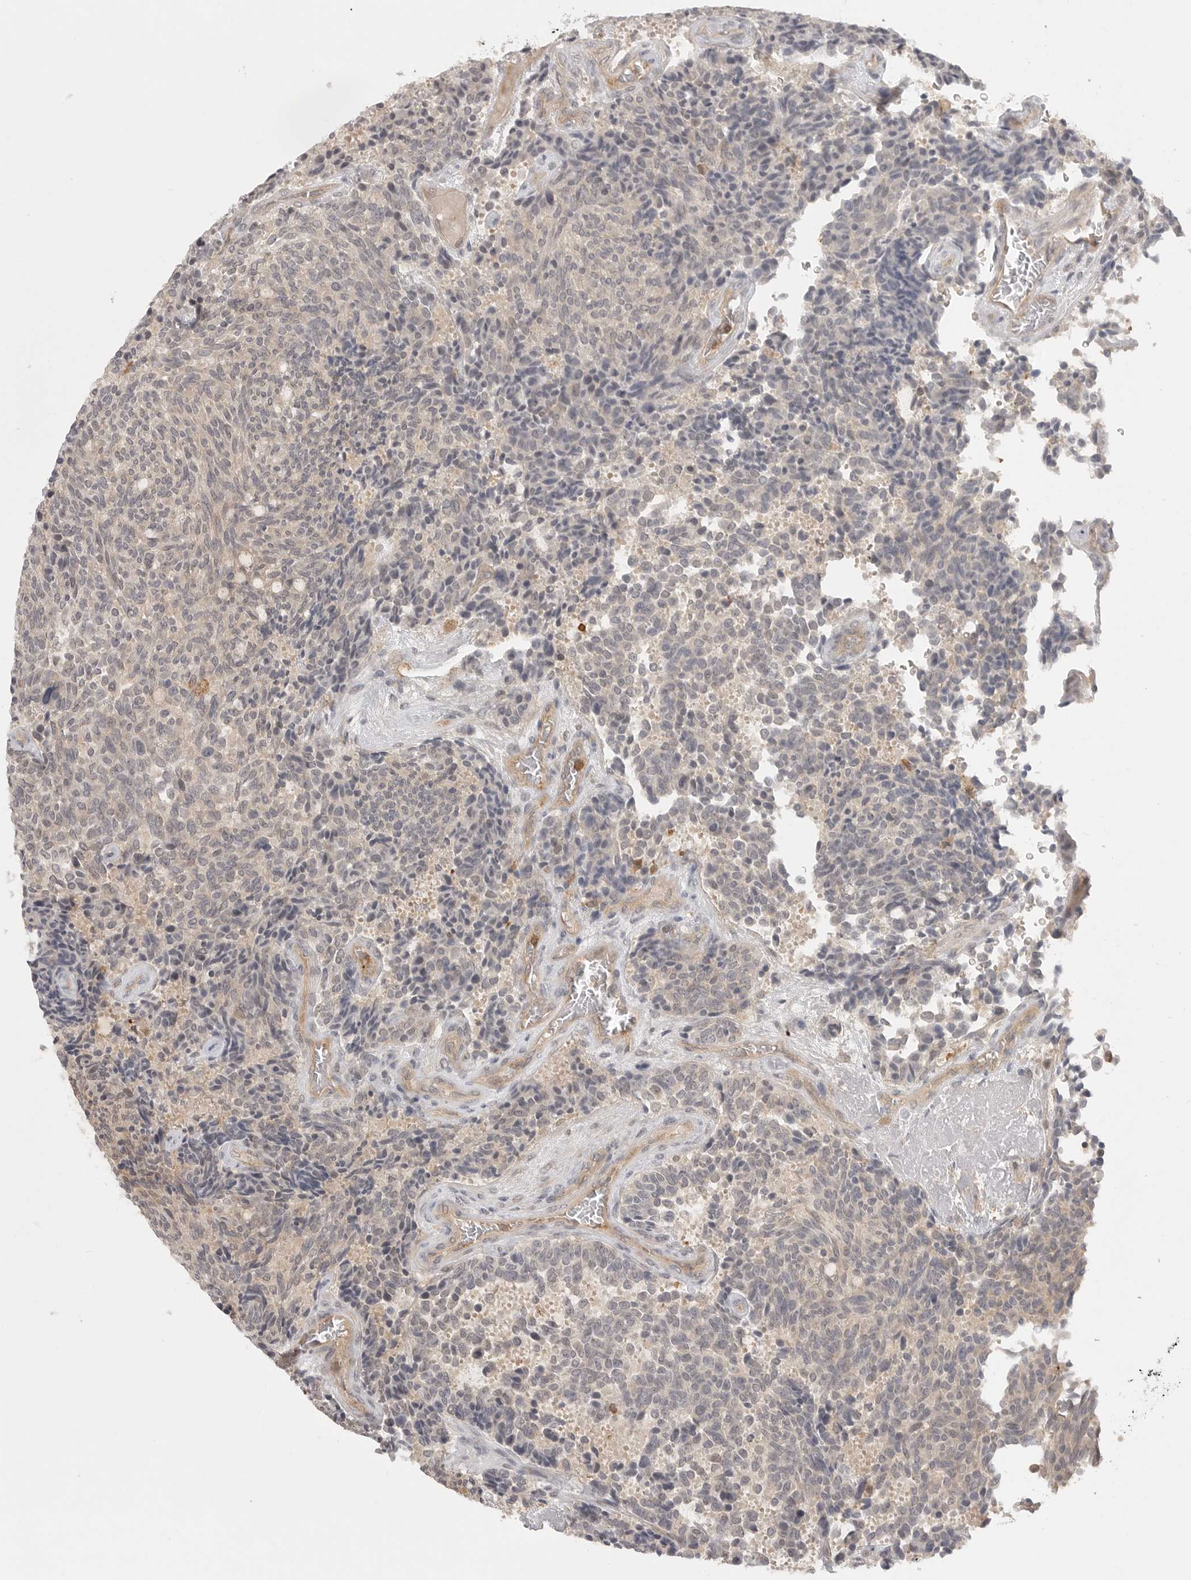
{"staining": {"intensity": "negative", "quantity": "none", "location": "none"}, "tissue": "carcinoid", "cell_type": "Tumor cells", "image_type": "cancer", "snomed": [{"axis": "morphology", "description": "Carcinoid, malignant, NOS"}, {"axis": "topography", "description": "Pancreas"}], "caption": "Immunohistochemistry (IHC) image of neoplastic tissue: malignant carcinoid stained with DAB (3,3'-diaminobenzidine) exhibits no significant protein expression in tumor cells.", "gene": "DBNL", "patient": {"sex": "female", "age": 54}}